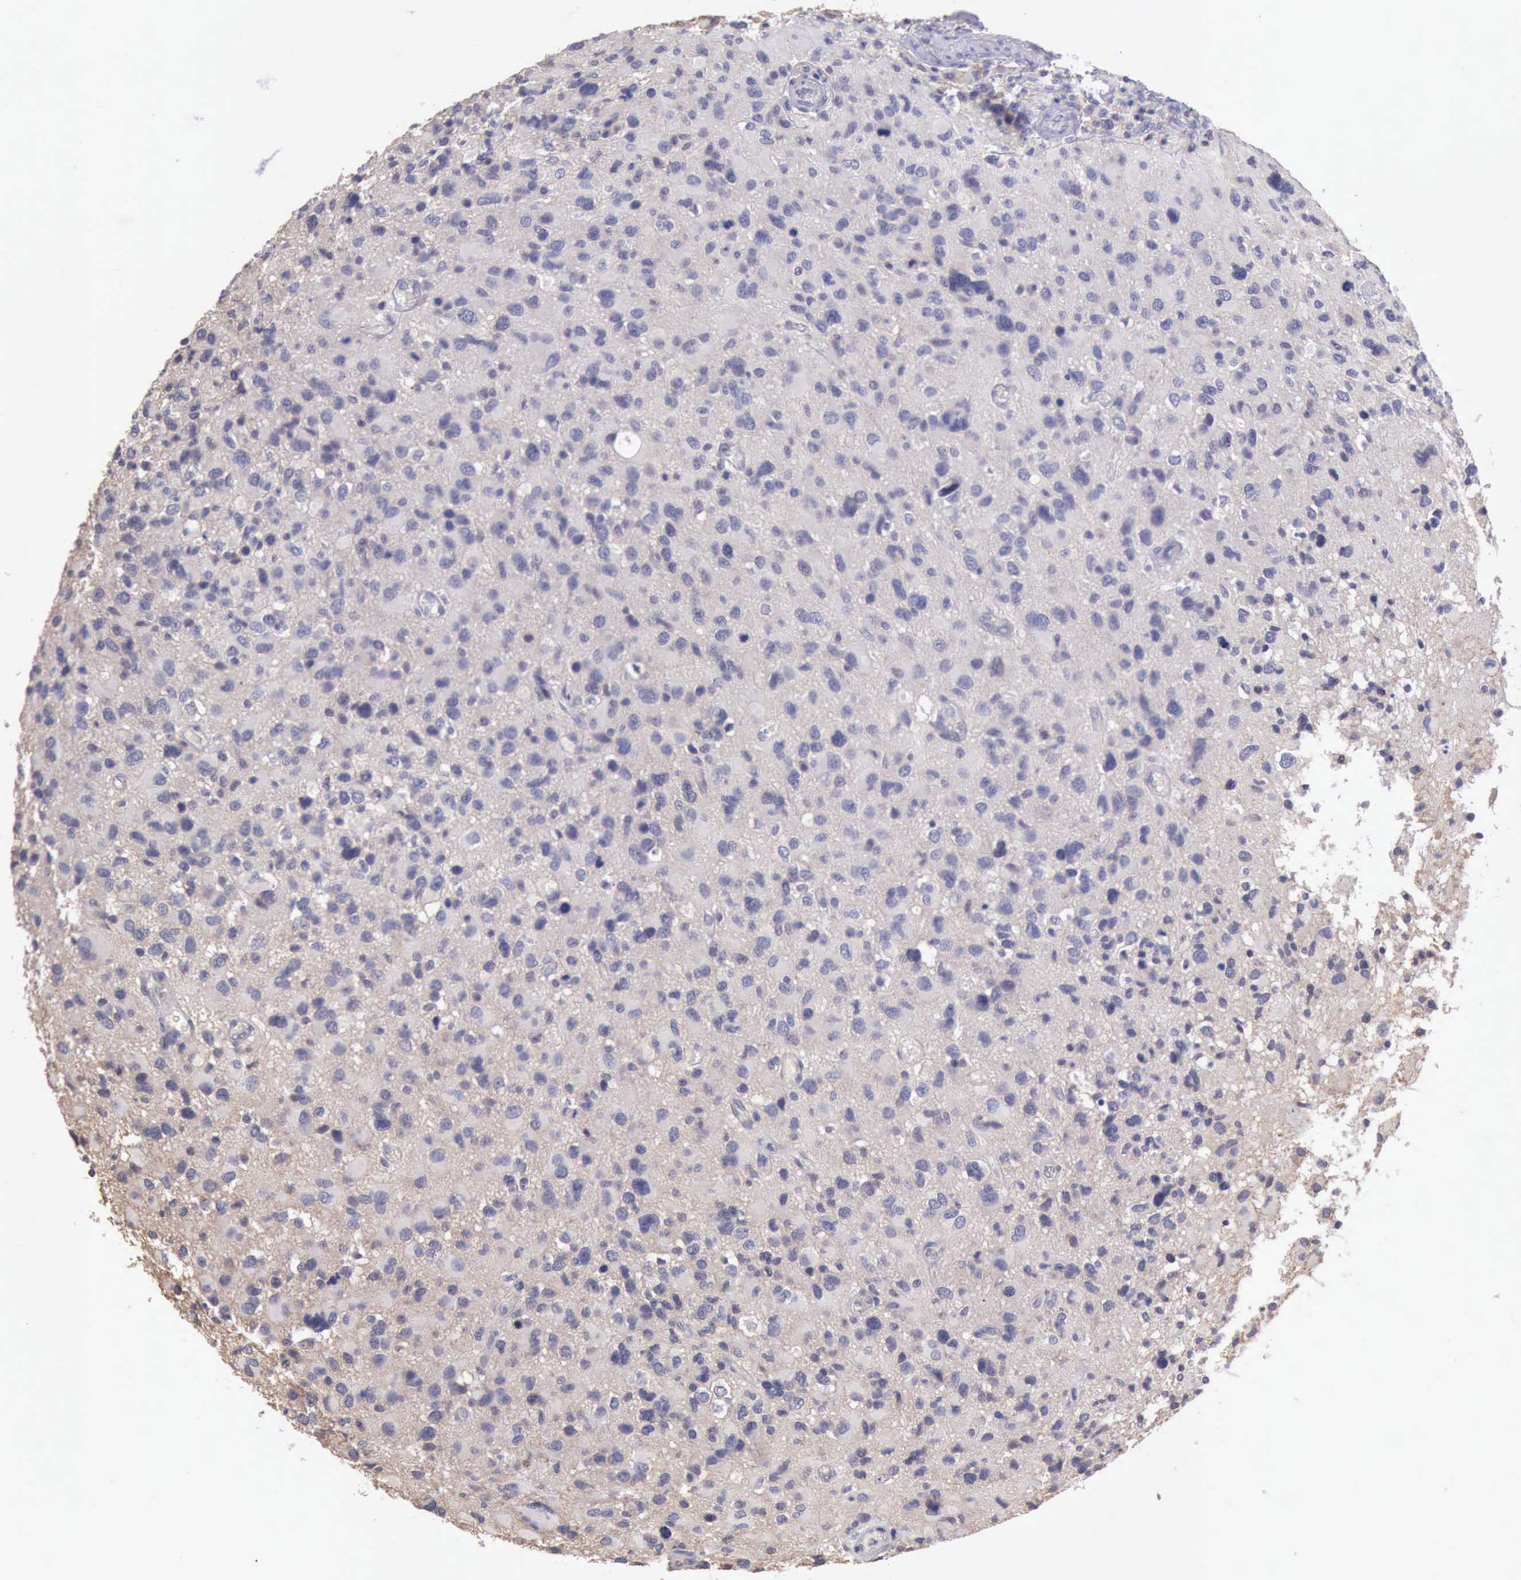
{"staining": {"intensity": "negative", "quantity": "none", "location": "none"}, "tissue": "glioma", "cell_type": "Tumor cells", "image_type": "cancer", "snomed": [{"axis": "morphology", "description": "Glioma, malignant, High grade"}, {"axis": "topography", "description": "Brain"}], "caption": "There is no significant expression in tumor cells of glioma. Nuclei are stained in blue.", "gene": "KCND1", "patient": {"sex": "male", "age": 69}}